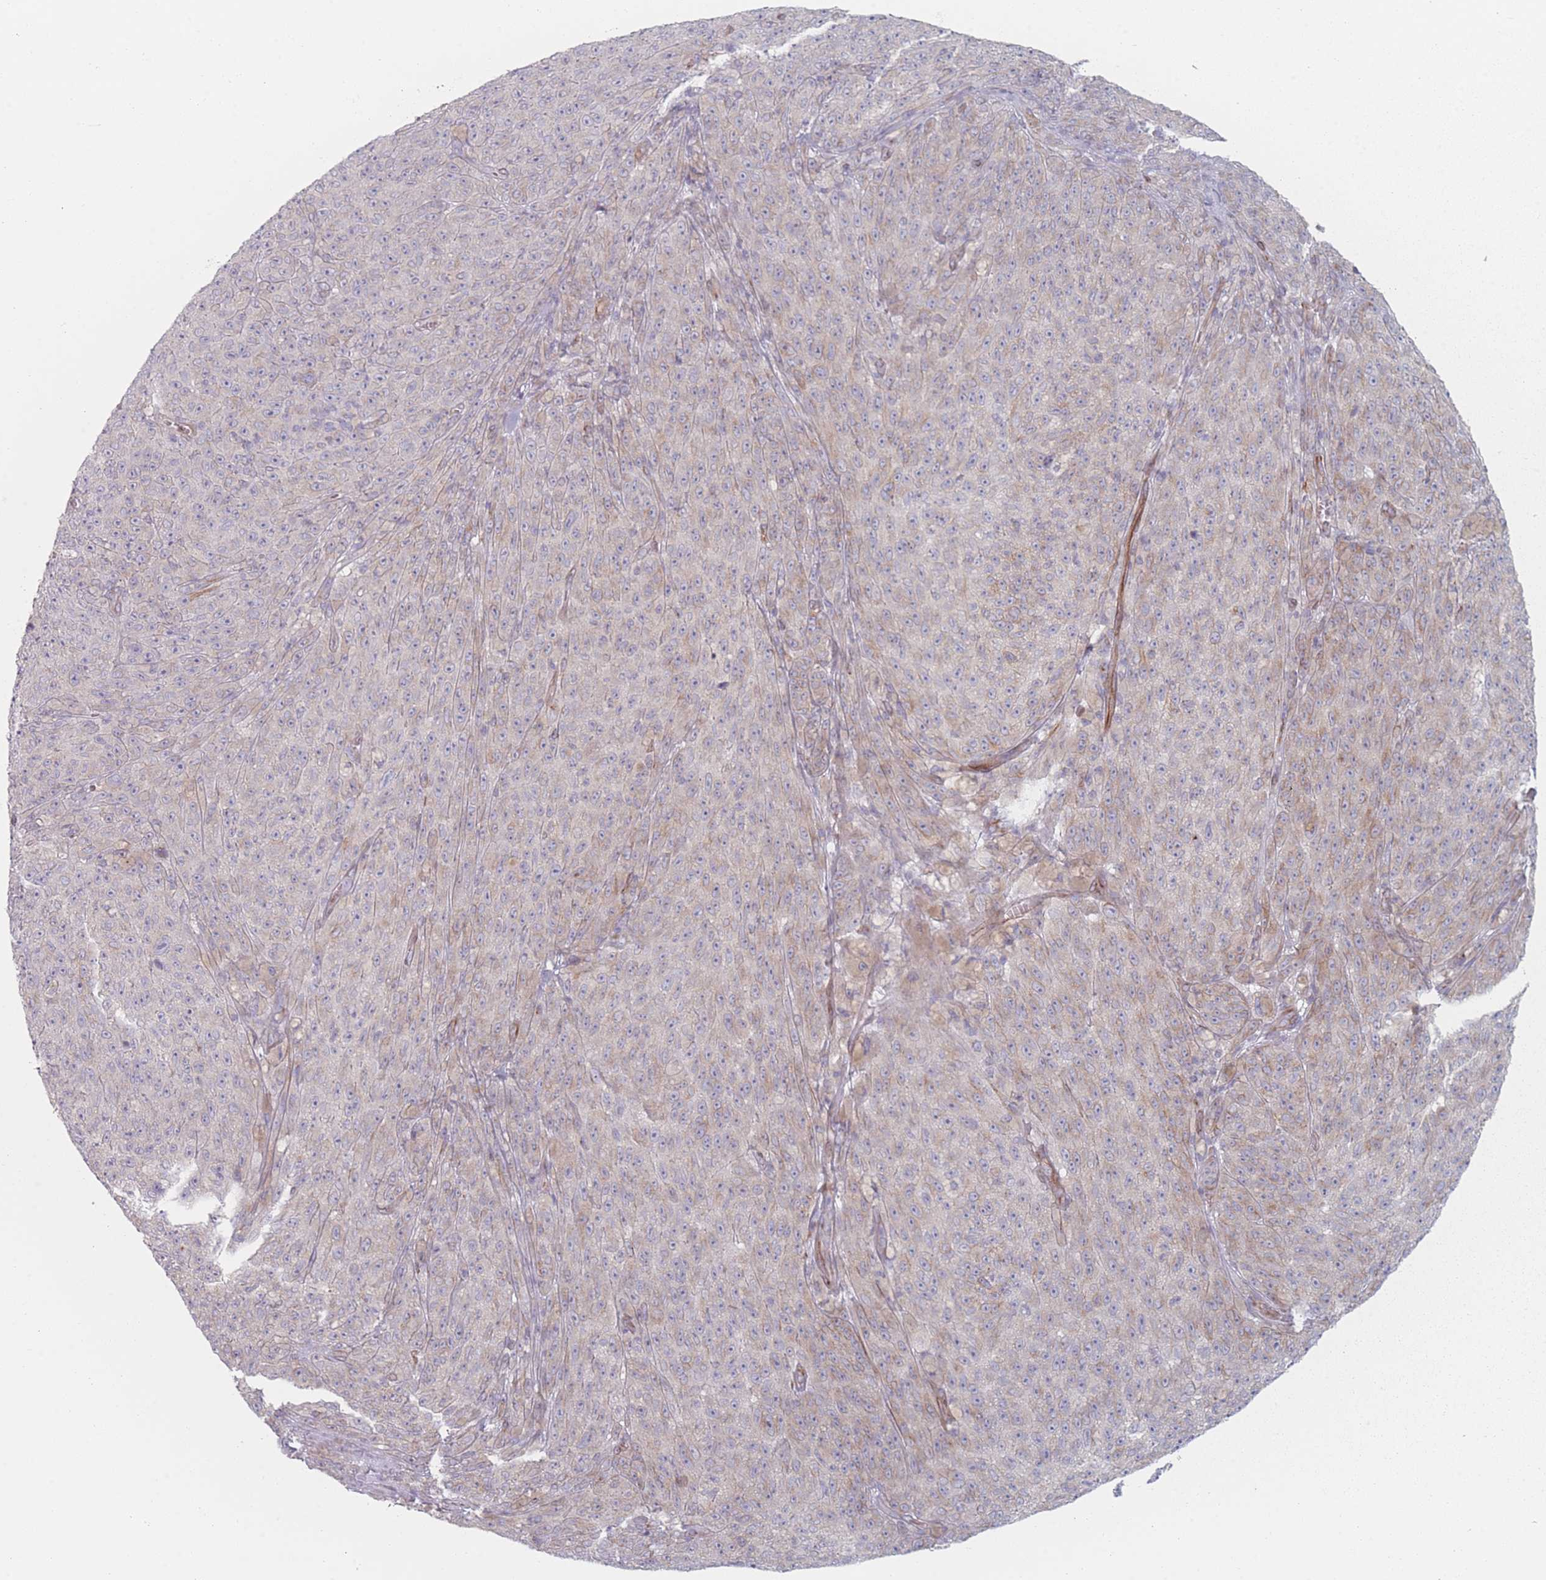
{"staining": {"intensity": "moderate", "quantity": "25%-75%", "location": "cytoplasmic/membranous"}, "tissue": "melanoma", "cell_type": "Tumor cells", "image_type": "cancer", "snomed": [{"axis": "morphology", "description": "Malignant melanoma, NOS"}, {"axis": "topography", "description": "Skin"}], "caption": "IHC (DAB) staining of human melanoma demonstrates moderate cytoplasmic/membranous protein positivity in about 25%-75% of tumor cells. (DAB IHC, brown staining for protein, blue staining for nuclei).", "gene": "RNF4", "patient": {"sex": "female", "age": 82}}